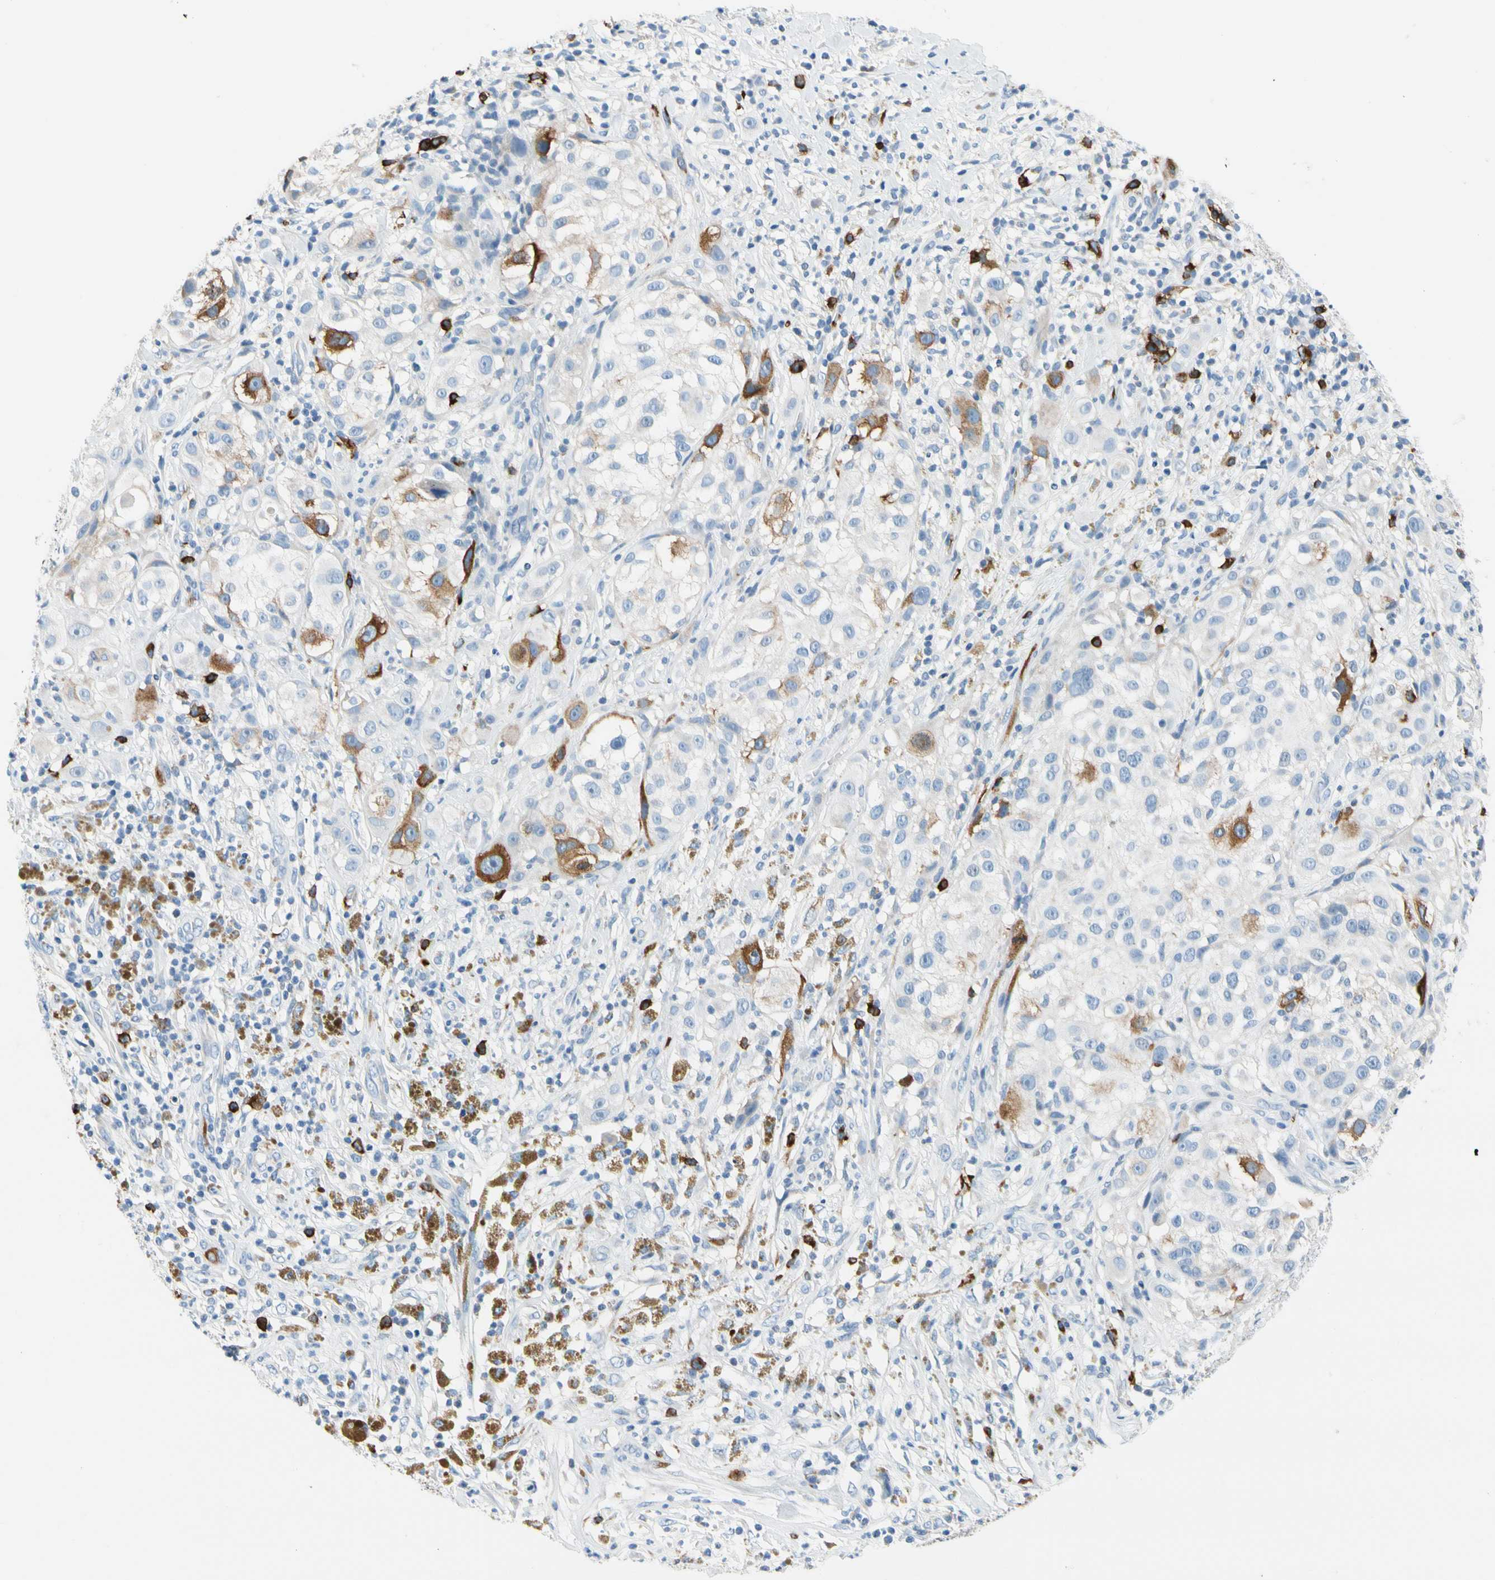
{"staining": {"intensity": "moderate", "quantity": "<25%", "location": "cytoplasmic/membranous"}, "tissue": "melanoma", "cell_type": "Tumor cells", "image_type": "cancer", "snomed": [{"axis": "morphology", "description": "Necrosis, NOS"}, {"axis": "morphology", "description": "Malignant melanoma, NOS"}, {"axis": "topography", "description": "Skin"}], "caption": "An immunohistochemistry (IHC) image of tumor tissue is shown. Protein staining in brown shows moderate cytoplasmic/membranous positivity in malignant melanoma within tumor cells.", "gene": "TACC3", "patient": {"sex": "female", "age": 87}}